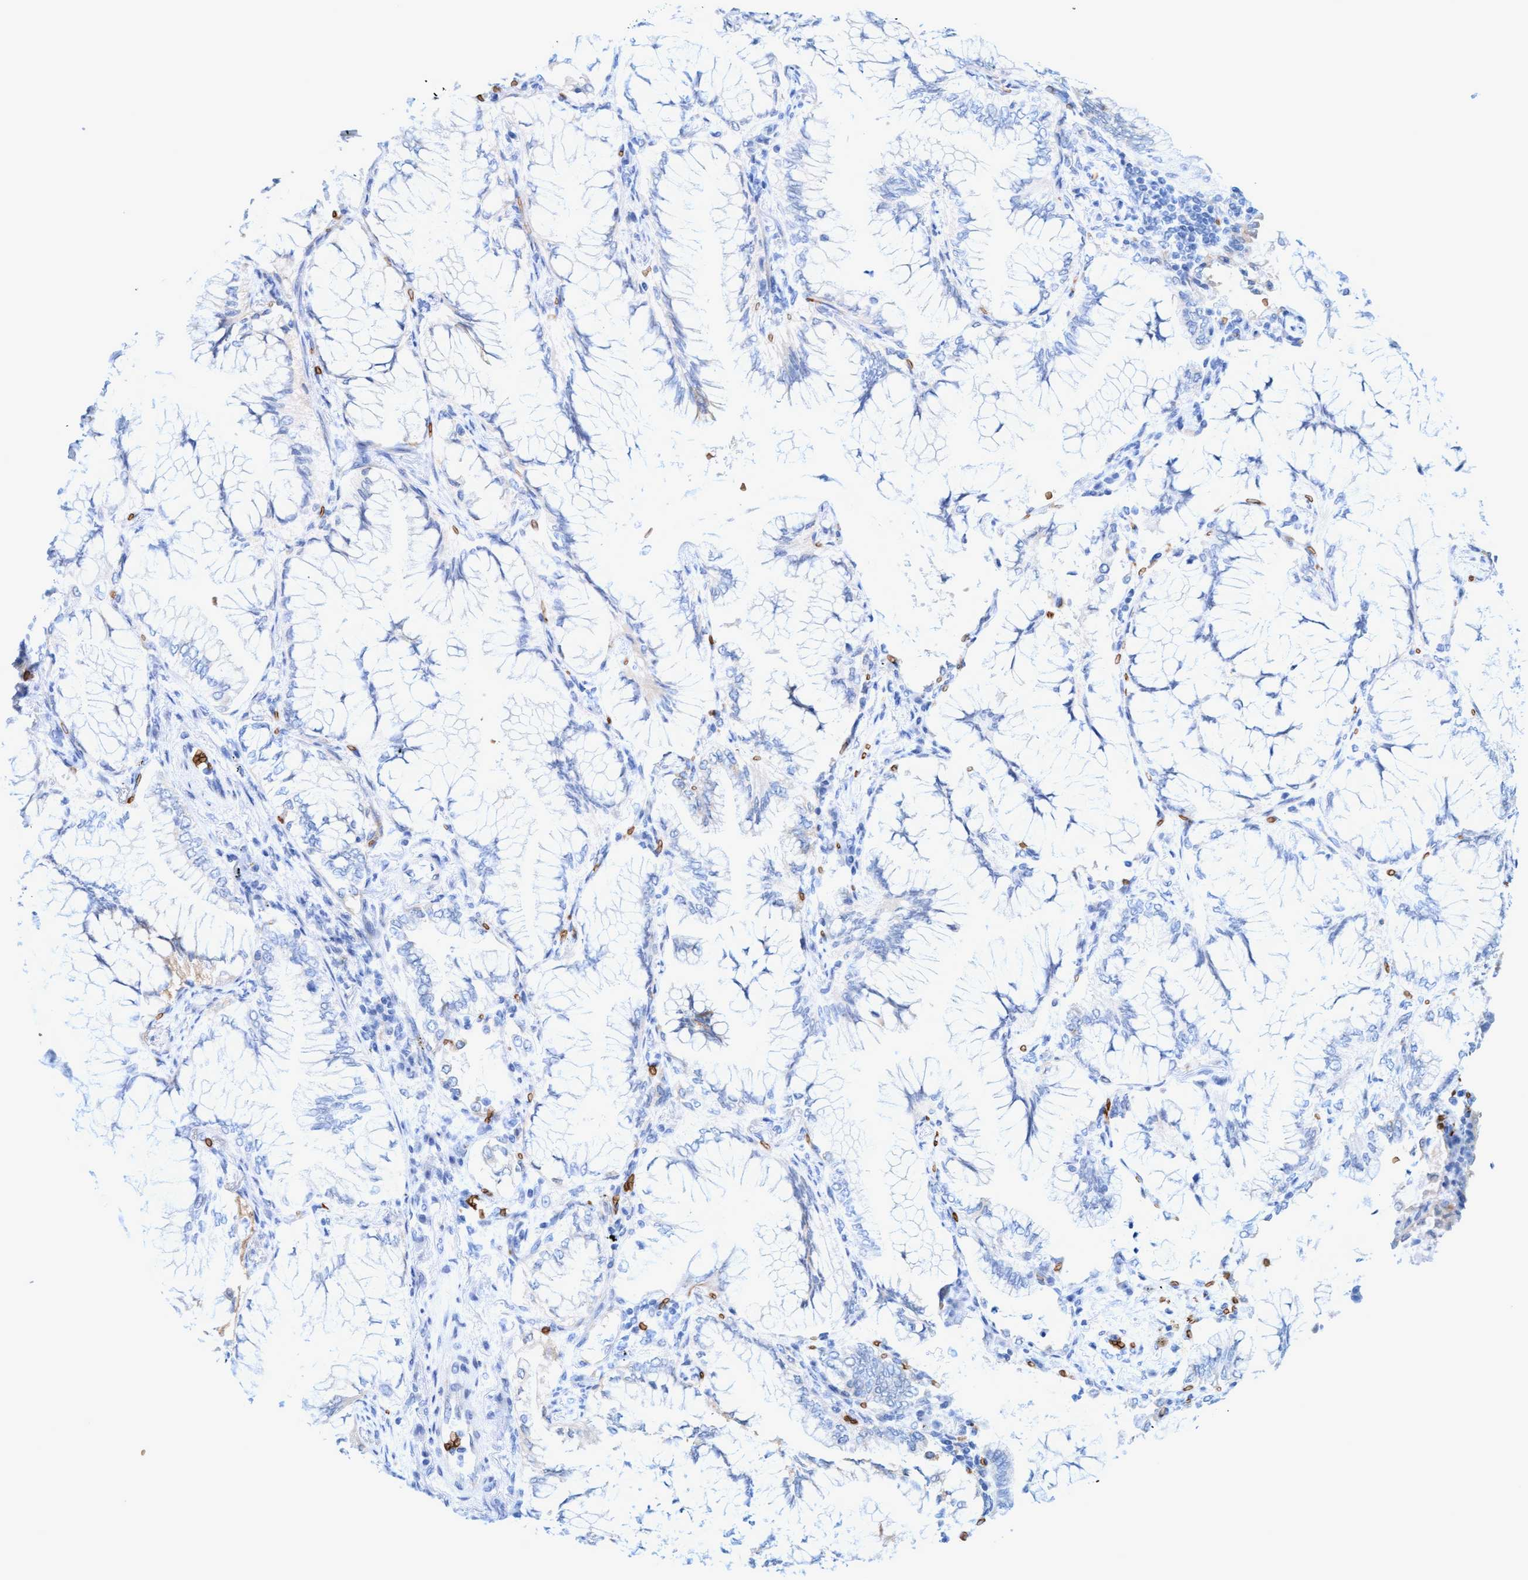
{"staining": {"intensity": "negative", "quantity": "none", "location": "none"}, "tissue": "lung cancer", "cell_type": "Tumor cells", "image_type": "cancer", "snomed": [{"axis": "morphology", "description": "Adenocarcinoma, NOS"}, {"axis": "topography", "description": "Lung"}], "caption": "IHC of human adenocarcinoma (lung) demonstrates no positivity in tumor cells. The staining was performed using DAB (3,3'-diaminobenzidine) to visualize the protein expression in brown, while the nuclei were stained in blue with hematoxylin (Magnification: 20x).", "gene": "SPEM2", "patient": {"sex": "female", "age": 70}}